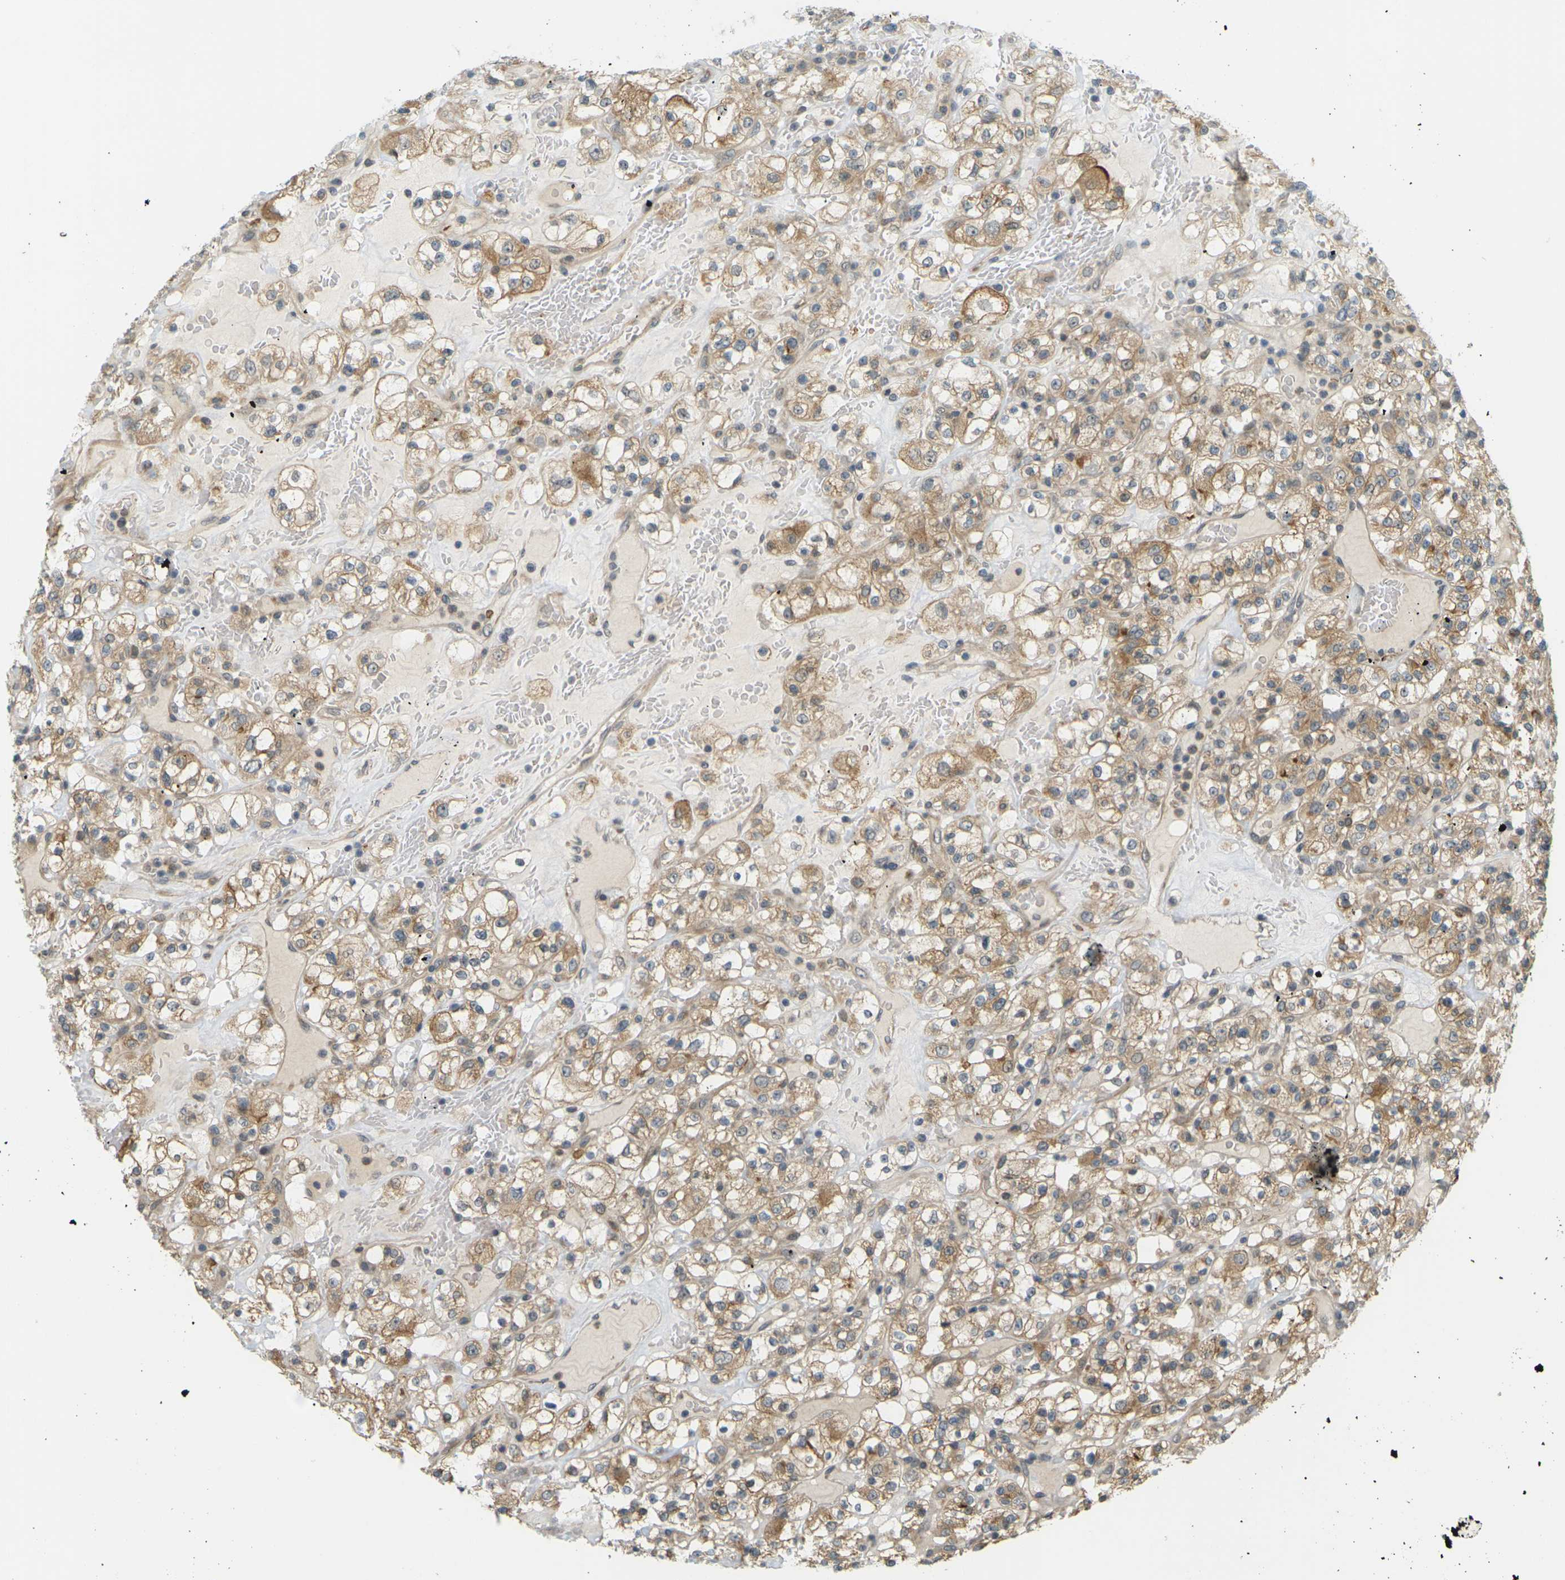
{"staining": {"intensity": "moderate", "quantity": ">75%", "location": "cytoplasmic/membranous"}, "tissue": "renal cancer", "cell_type": "Tumor cells", "image_type": "cancer", "snomed": [{"axis": "morphology", "description": "Normal tissue, NOS"}, {"axis": "morphology", "description": "Adenocarcinoma, NOS"}, {"axis": "topography", "description": "Kidney"}], "caption": "Renal cancer stained for a protein (brown) displays moderate cytoplasmic/membranous positive expression in about >75% of tumor cells.", "gene": "SOCS6", "patient": {"sex": "female", "age": 72}}